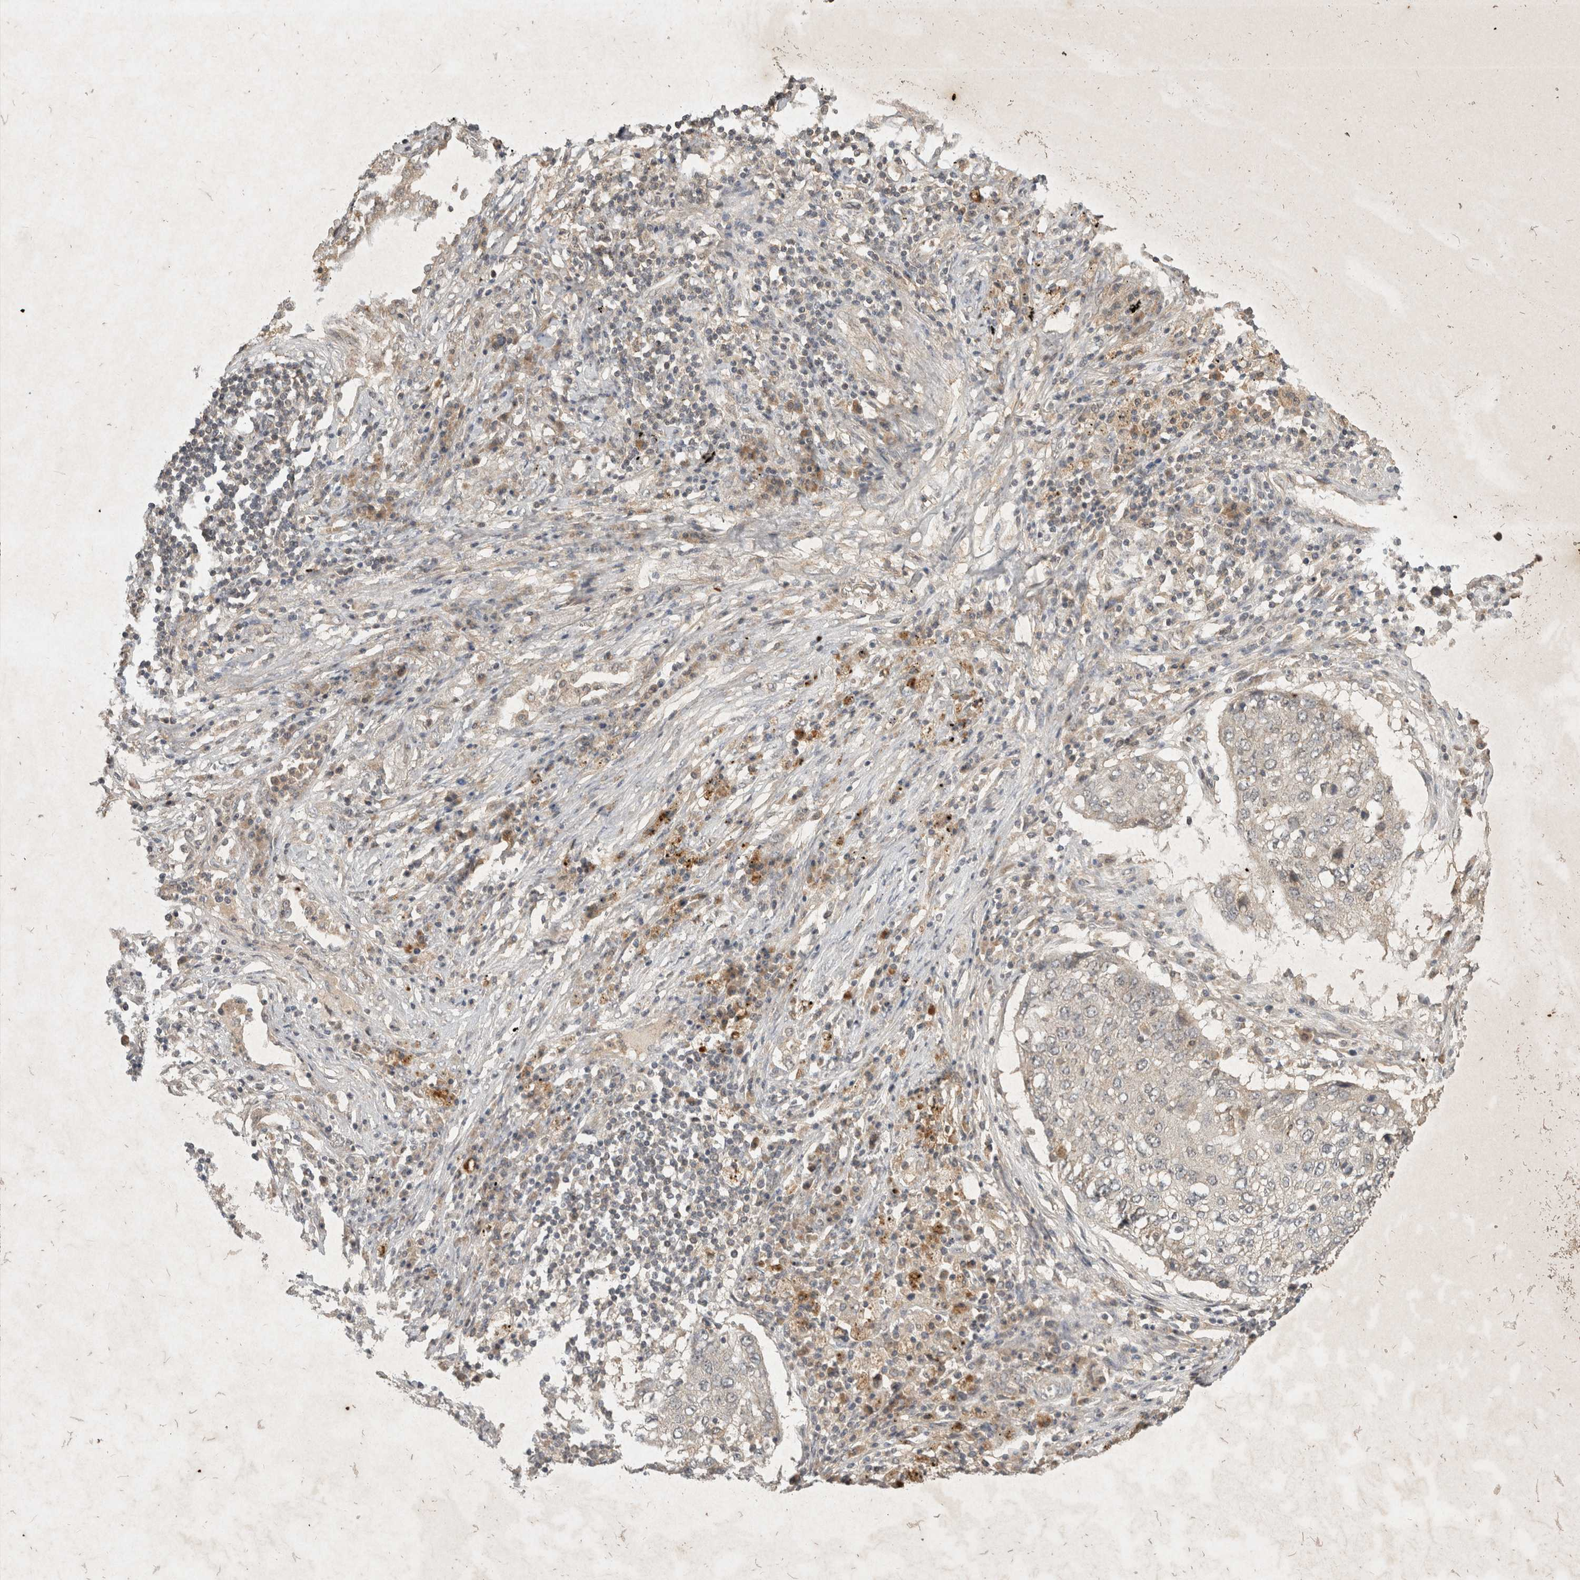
{"staining": {"intensity": "weak", "quantity": "<25%", "location": "cytoplasmic/membranous"}, "tissue": "lung cancer", "cell_type": "Tumor cells", "image_type": "cancer", "snomed": [{"axis": "morphology", "description": "Squamous cell carcinoma, NOS"}, {"axis": "topography", "description": "Lung"}], "caption": "IHC histopathology image of neoplastic tissue: human squamous cell carcinoma (lung) stained with DAB (3,3'-diaminobenzidine) reveals no significant protein positivity in tumor cells. Nuclei are stained in blue.", "gene": "LOXL2", "patient": {"sex": "female", "age": 63}}